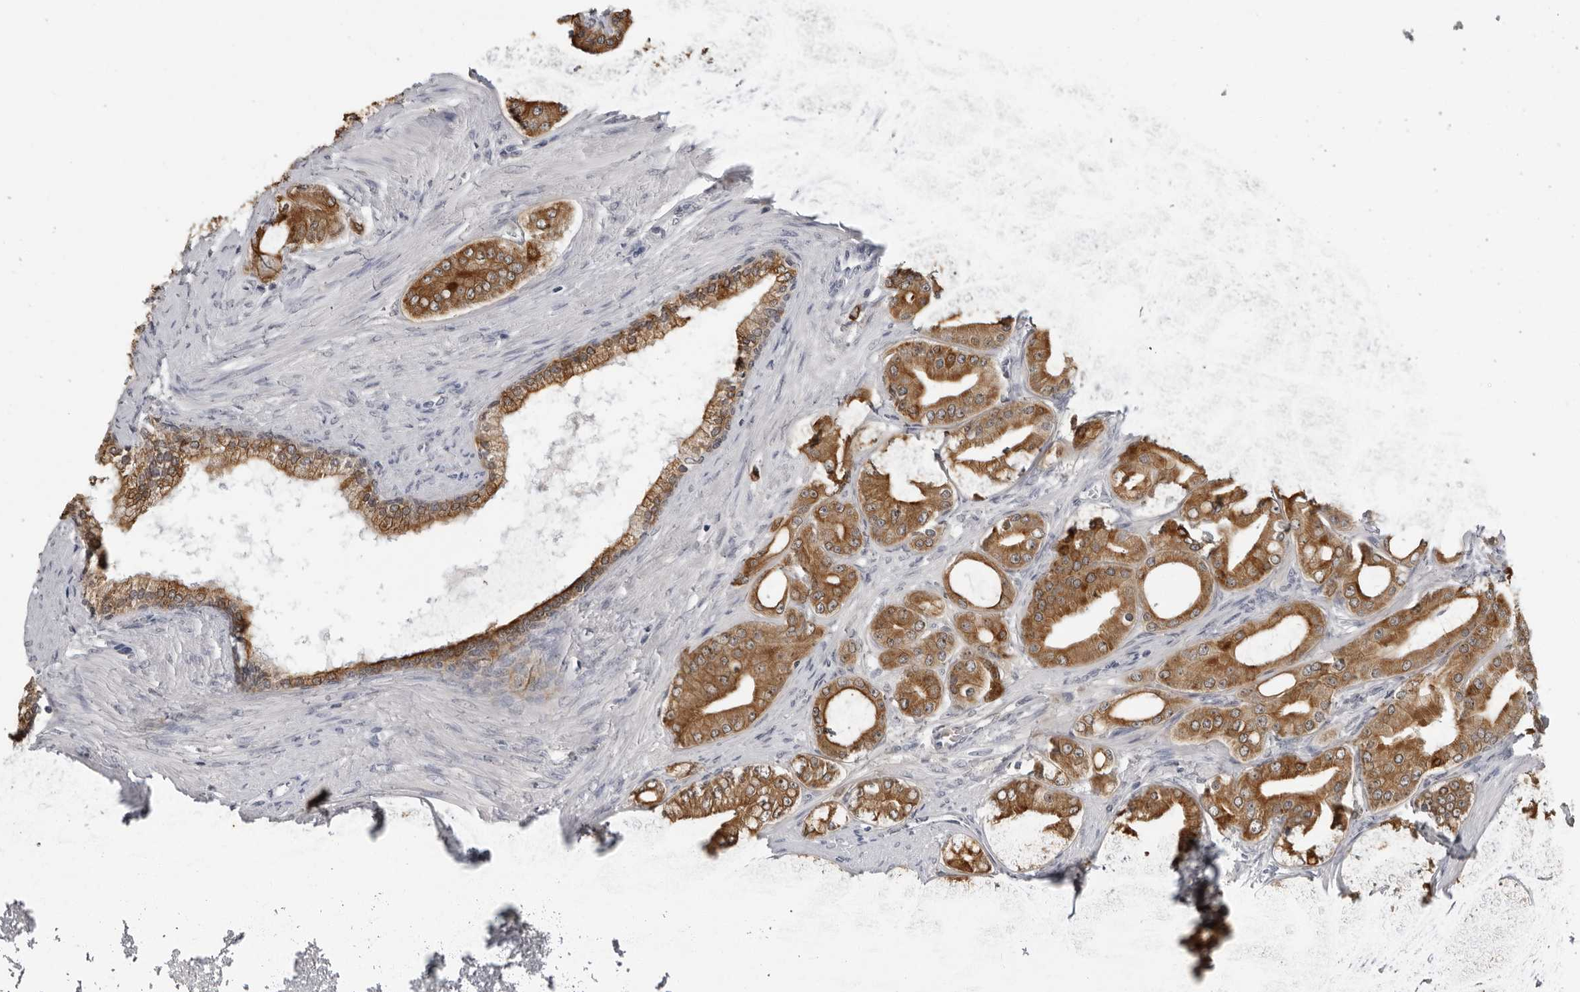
{"staining": {"intensity": "moderate", "quantity": ">75%", "location": "cytoplasmic/membranous"}, "tissue": "prostate cancer", "cell_type": "Tumor cells", "image_type": "cancer", "snomed": [{"axis": "morphology", "description": "Adenocarcinoma, High grade"}, {"axis": "topography", "description": "Prostate"}], "caption": "About >75% of tumor cells in prostate cancer (high-grade adenocarcinoma) reveal moderate cytoplasmic/membranous protein positivity as visualized by brown immunohistochemical staining.", "gene": "SERPINF2", "patient": {"sex": "male", "age": 60}}